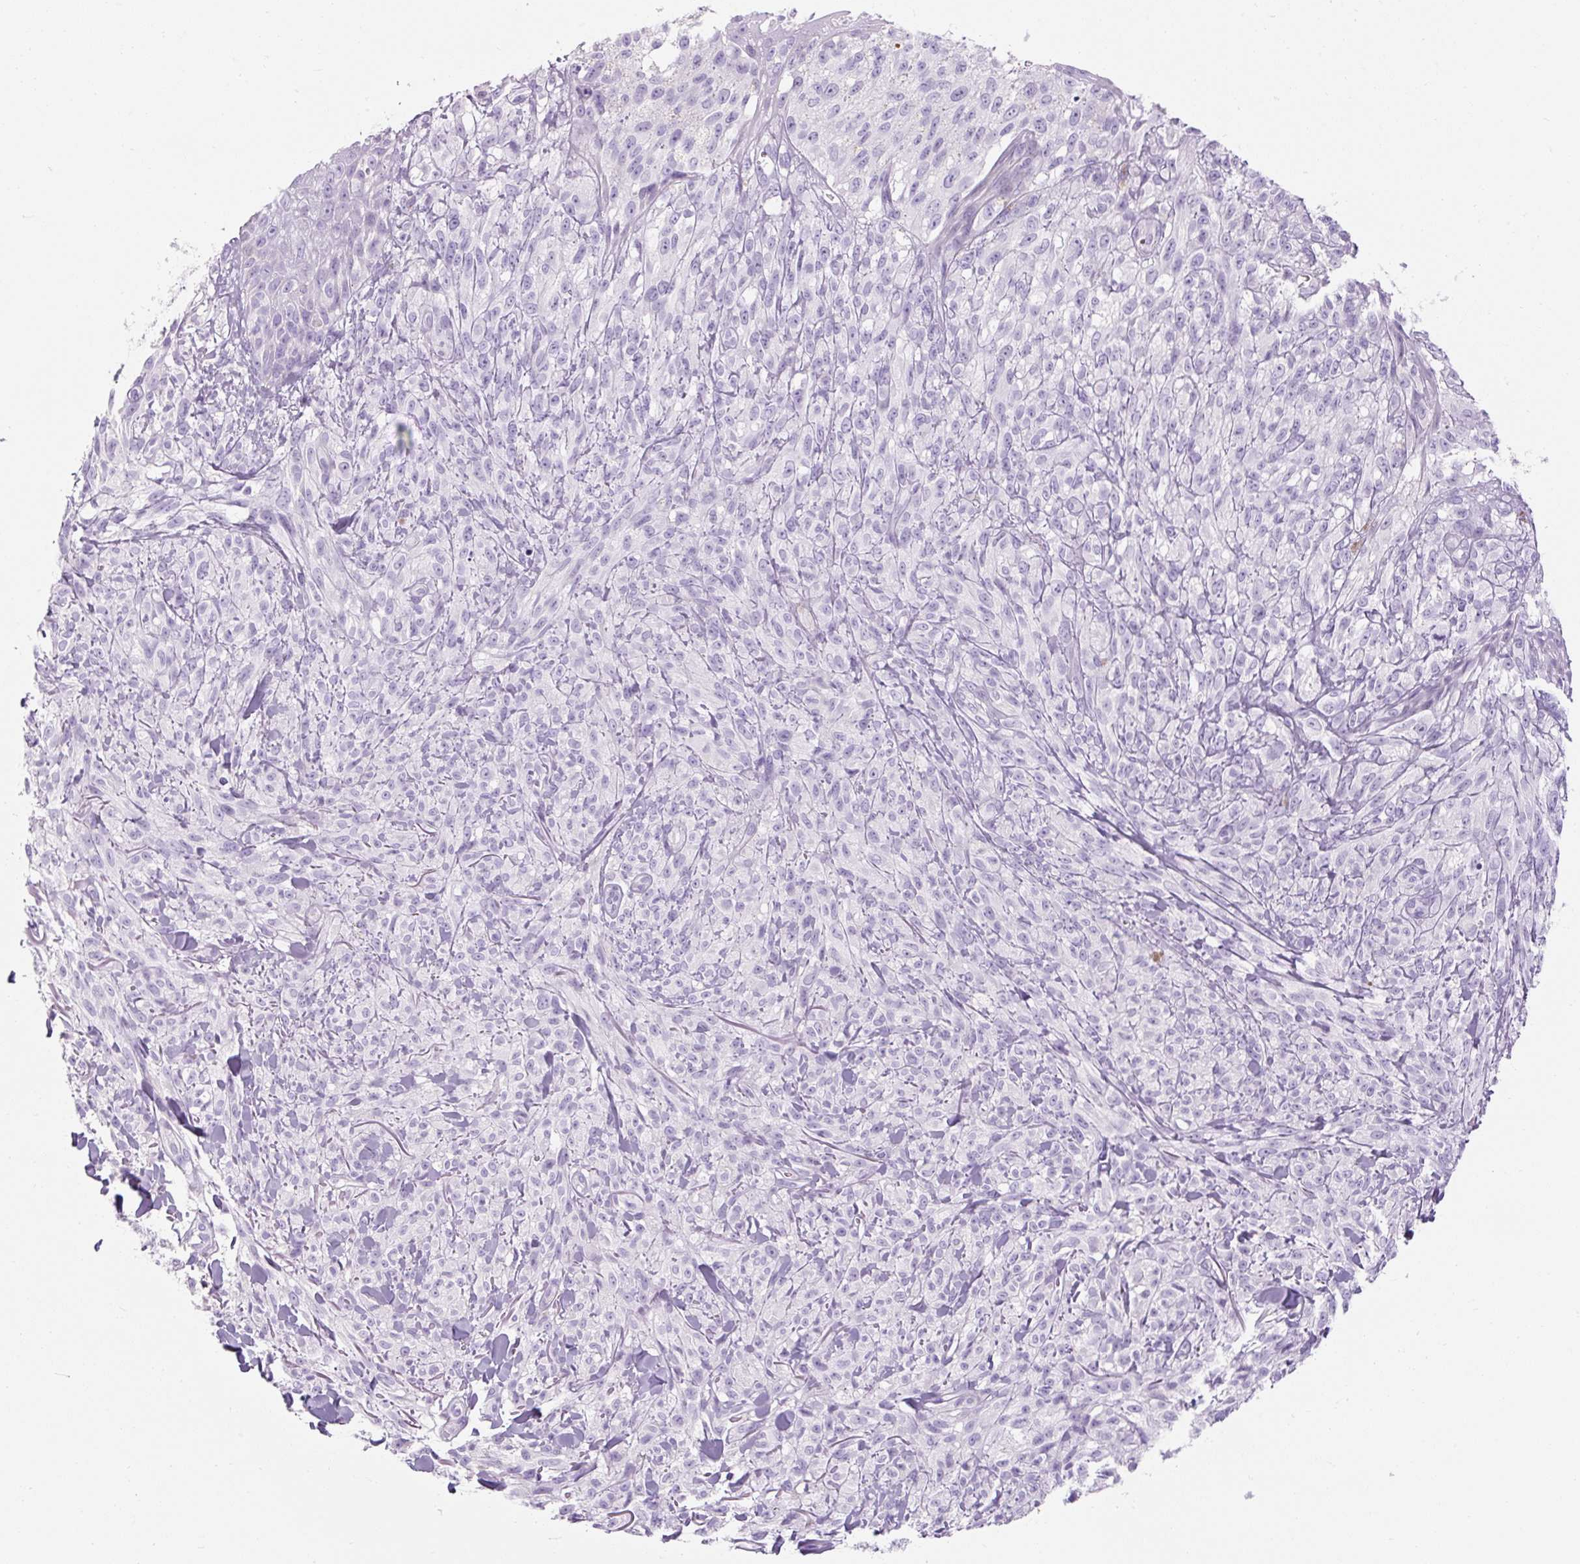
{"staining": {"intensity": "negative", "quantity": "none", "location": "none"}, "tissue": "melanoma", "cell_type": "Tumor cells", "image_type": "cancer", "snomed": [{"axis": "morphology", "description": "Malignant melanoma, NOS"}, {"axis": "topography", "description": "Skin of upper arm"}], "caption": "There is no significant positivity in tumor cells of melanoma.", "gene": "TIGD2", "patient": {"sex": "female", "age": 65}}